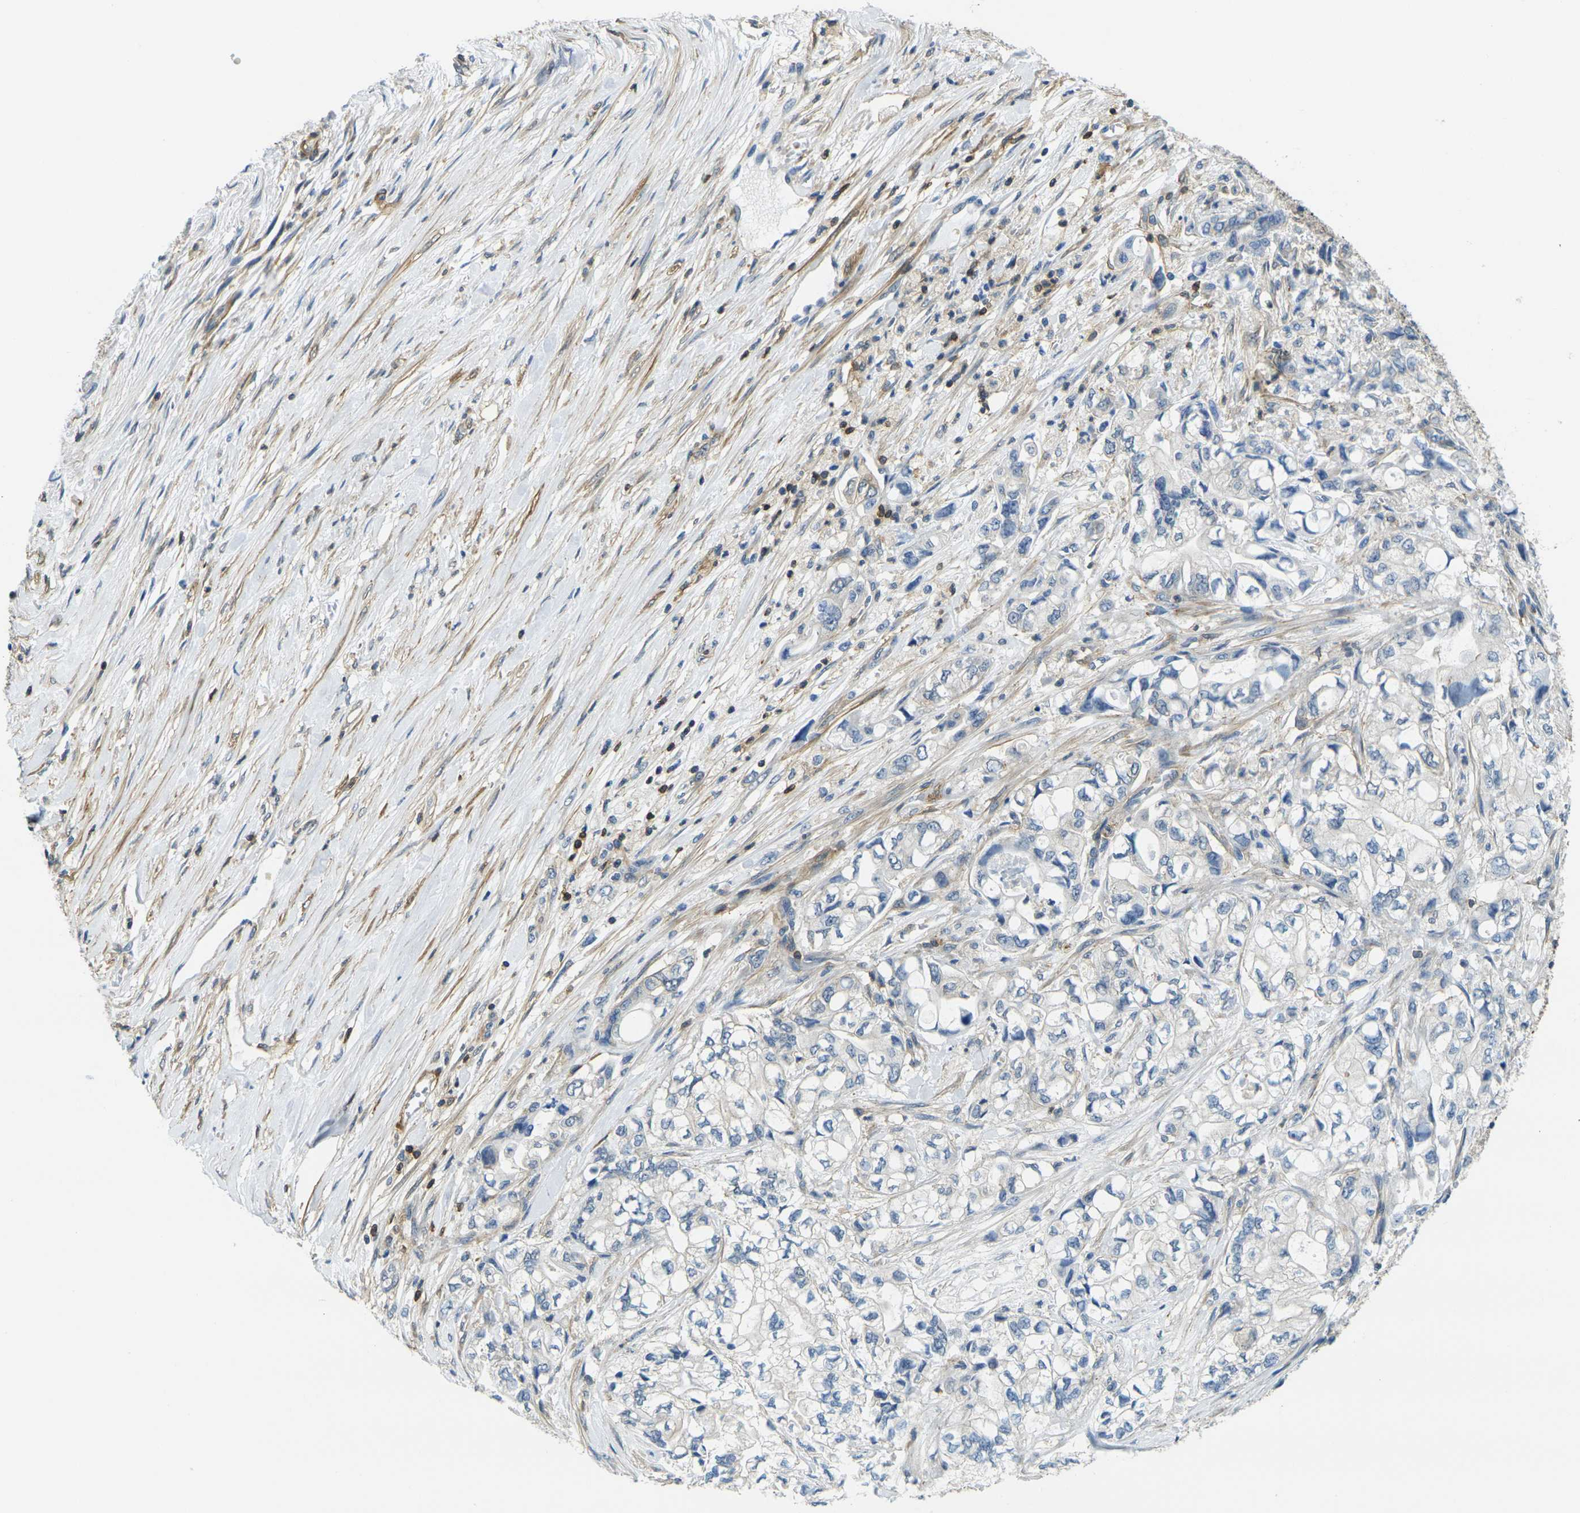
{"staining": {"intensity": "weak", "quantity": "<25%", "location": "cytoplasmic/membranous"}, "tissue": "pancreatic cancer", "cell_type": "Tumor cells", "image_type": "cancer", "snomed": [{"axis": "morphology", "description": "Adenocarcinoma, NOS"}, {"axis": "topography", "description": "Pancreas"}], "caption": "Pancreatic cancer was stained to show a protein in brown. There is no significant expression in tumor cells.", "gene": "LASP1", "patient": {"sex": "male", "age": 79}}